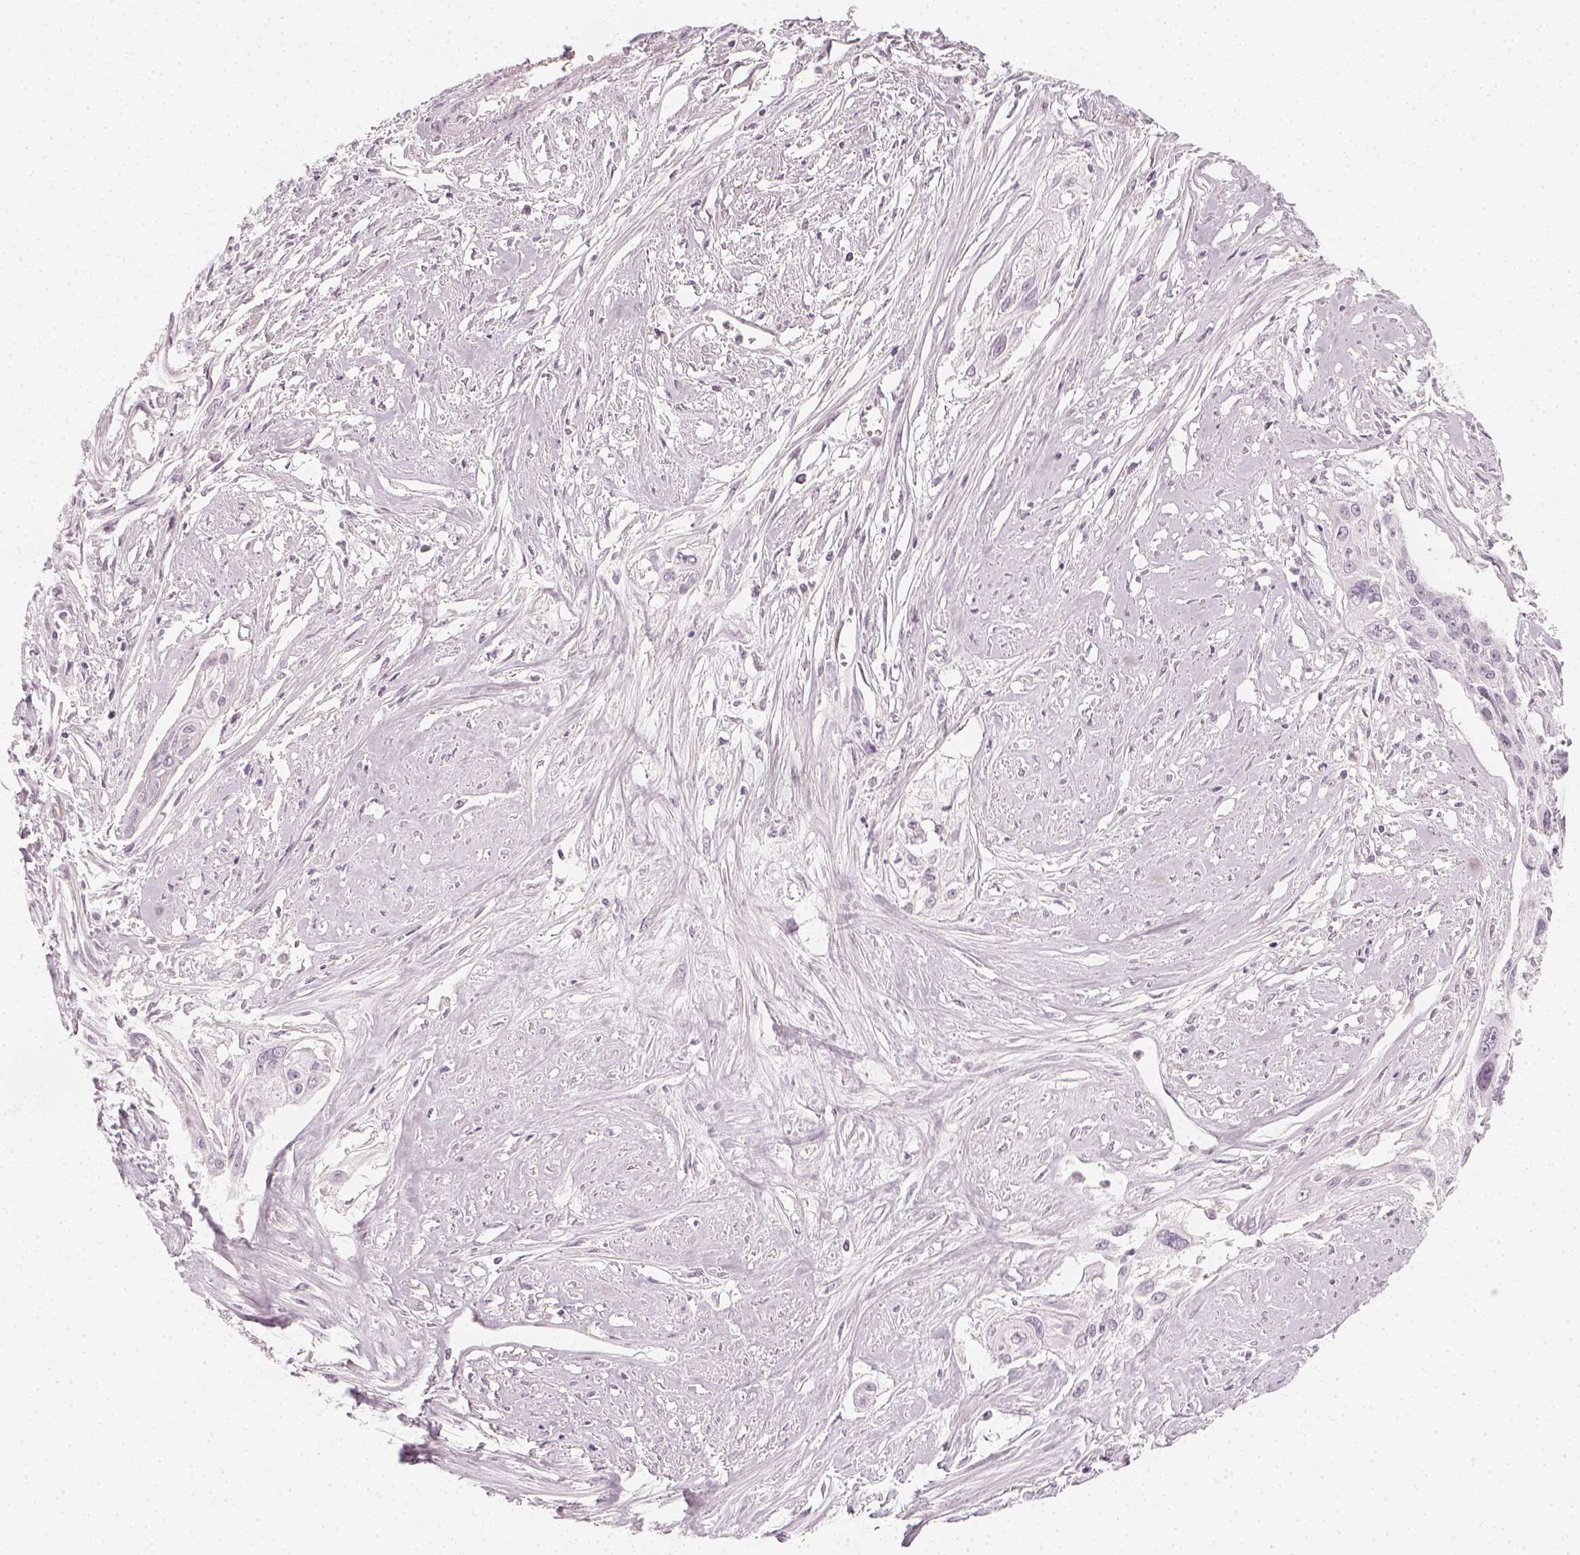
{"staining": {"intensity": "negative", "quantity": "none", "location": "none"}, "tissue": "cervical cancer", "cell_type": "Tumor cells", "image_type": "cancer", "snomed": [{"axis": "morphology", "description": "Squamous cell carcinoma, NOS"}, {"axis": "topography", "description": "Cervix"}], "caption": "The histopathology image shows no staining of tumor cells in squamous cell carcinoma (cervical).", "gene": "KRTAP2-1", "patient": {"sex": "female", "age": 49}}